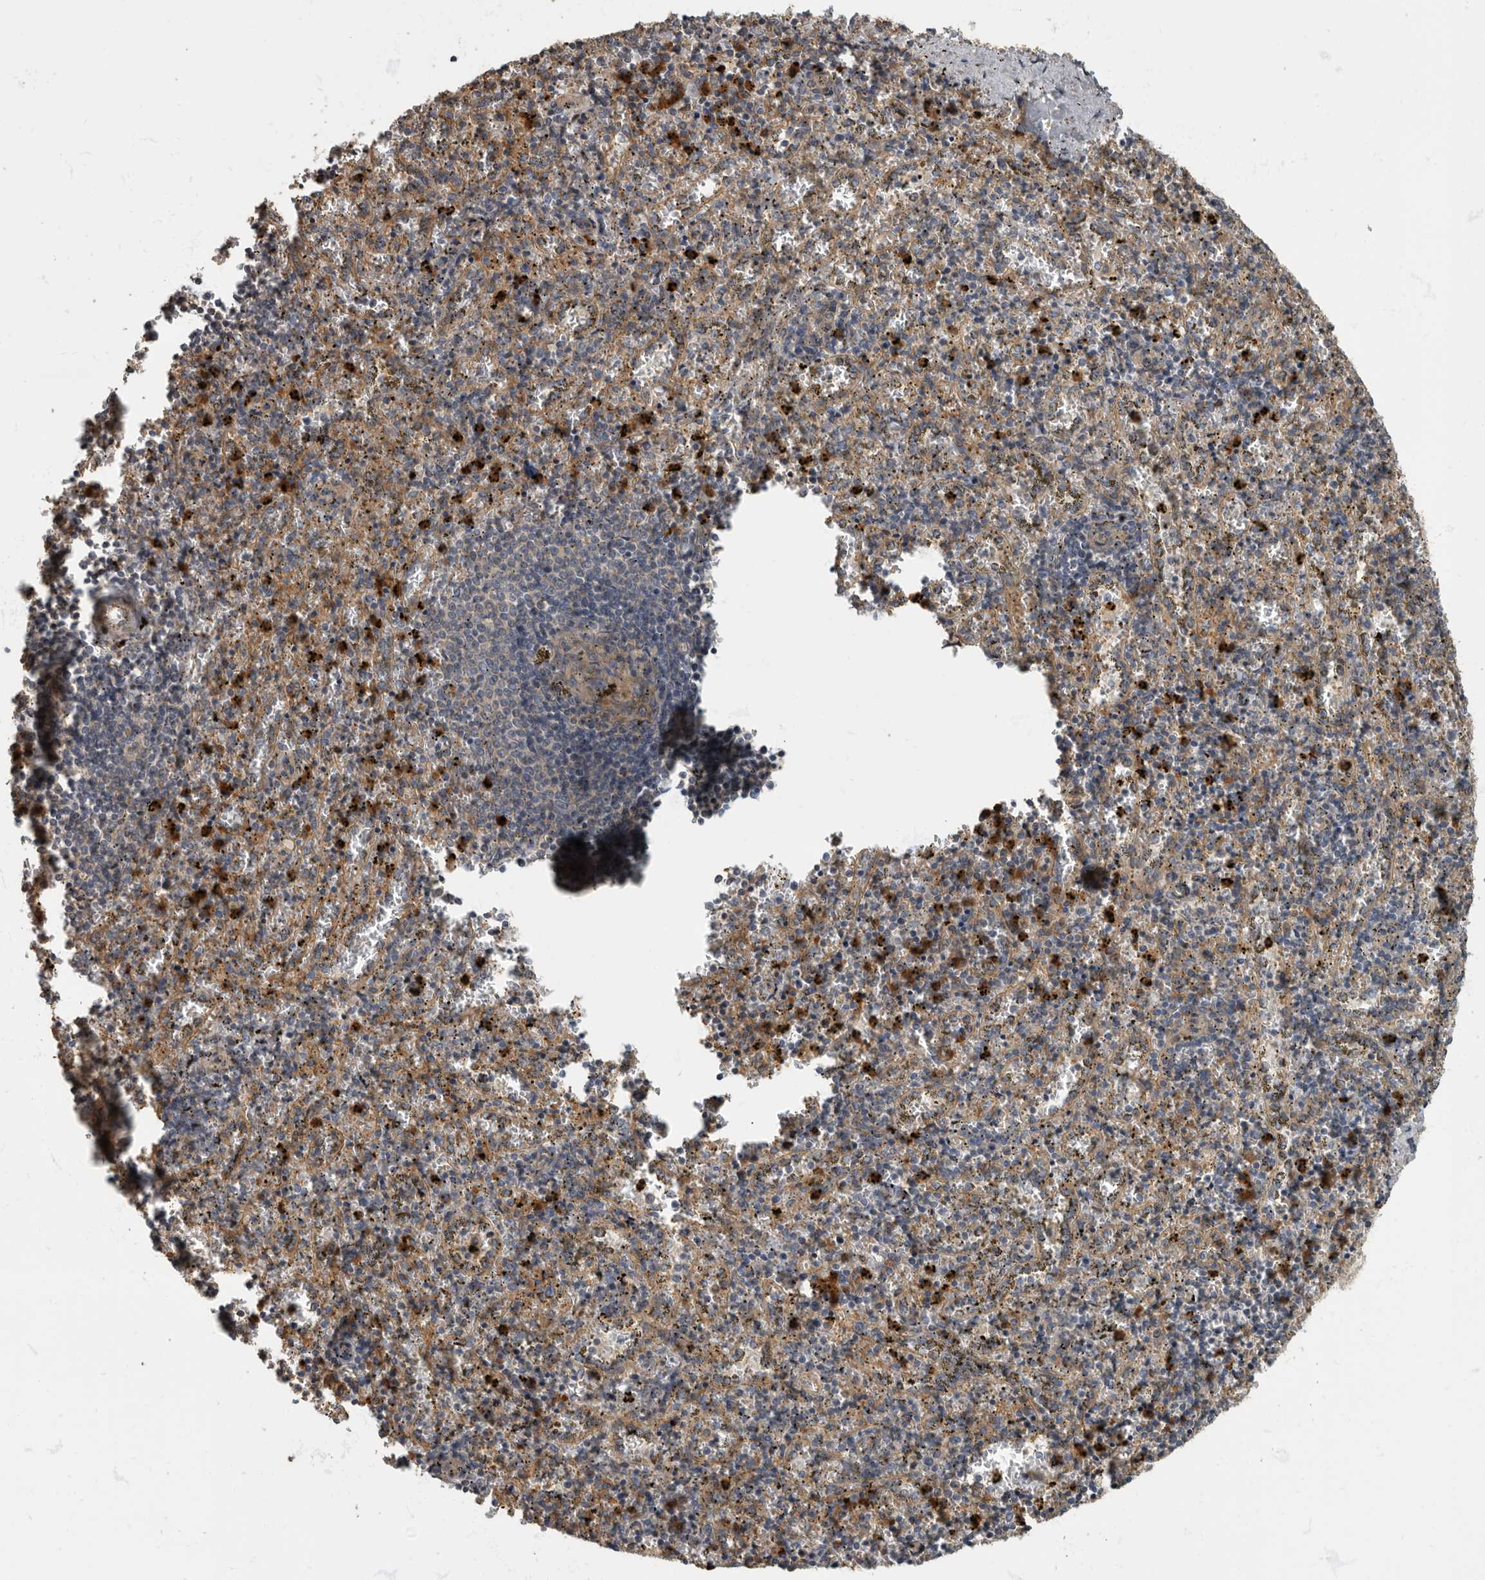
{"staining": {"intensity": "strong", "quantity": "<25%", "location": "cytoplasmic/membranous,nuclear"}, "tissue": "spleen", "cell_type": "Cells in red pulp", "image_type": "normal", "snomed": [{"axis": "morphology", "description": "Normal tissue, NOS"}, {"axis": "topography", "description": "Spleen"}], "caption": "Strong cytoplasmic/membranous,nuclear staining is present in approximately <25% of cells in red pulp in unremarkable spleen.", "gene": "DAAM1", "patient": {"sex": "male", "age": 11}}